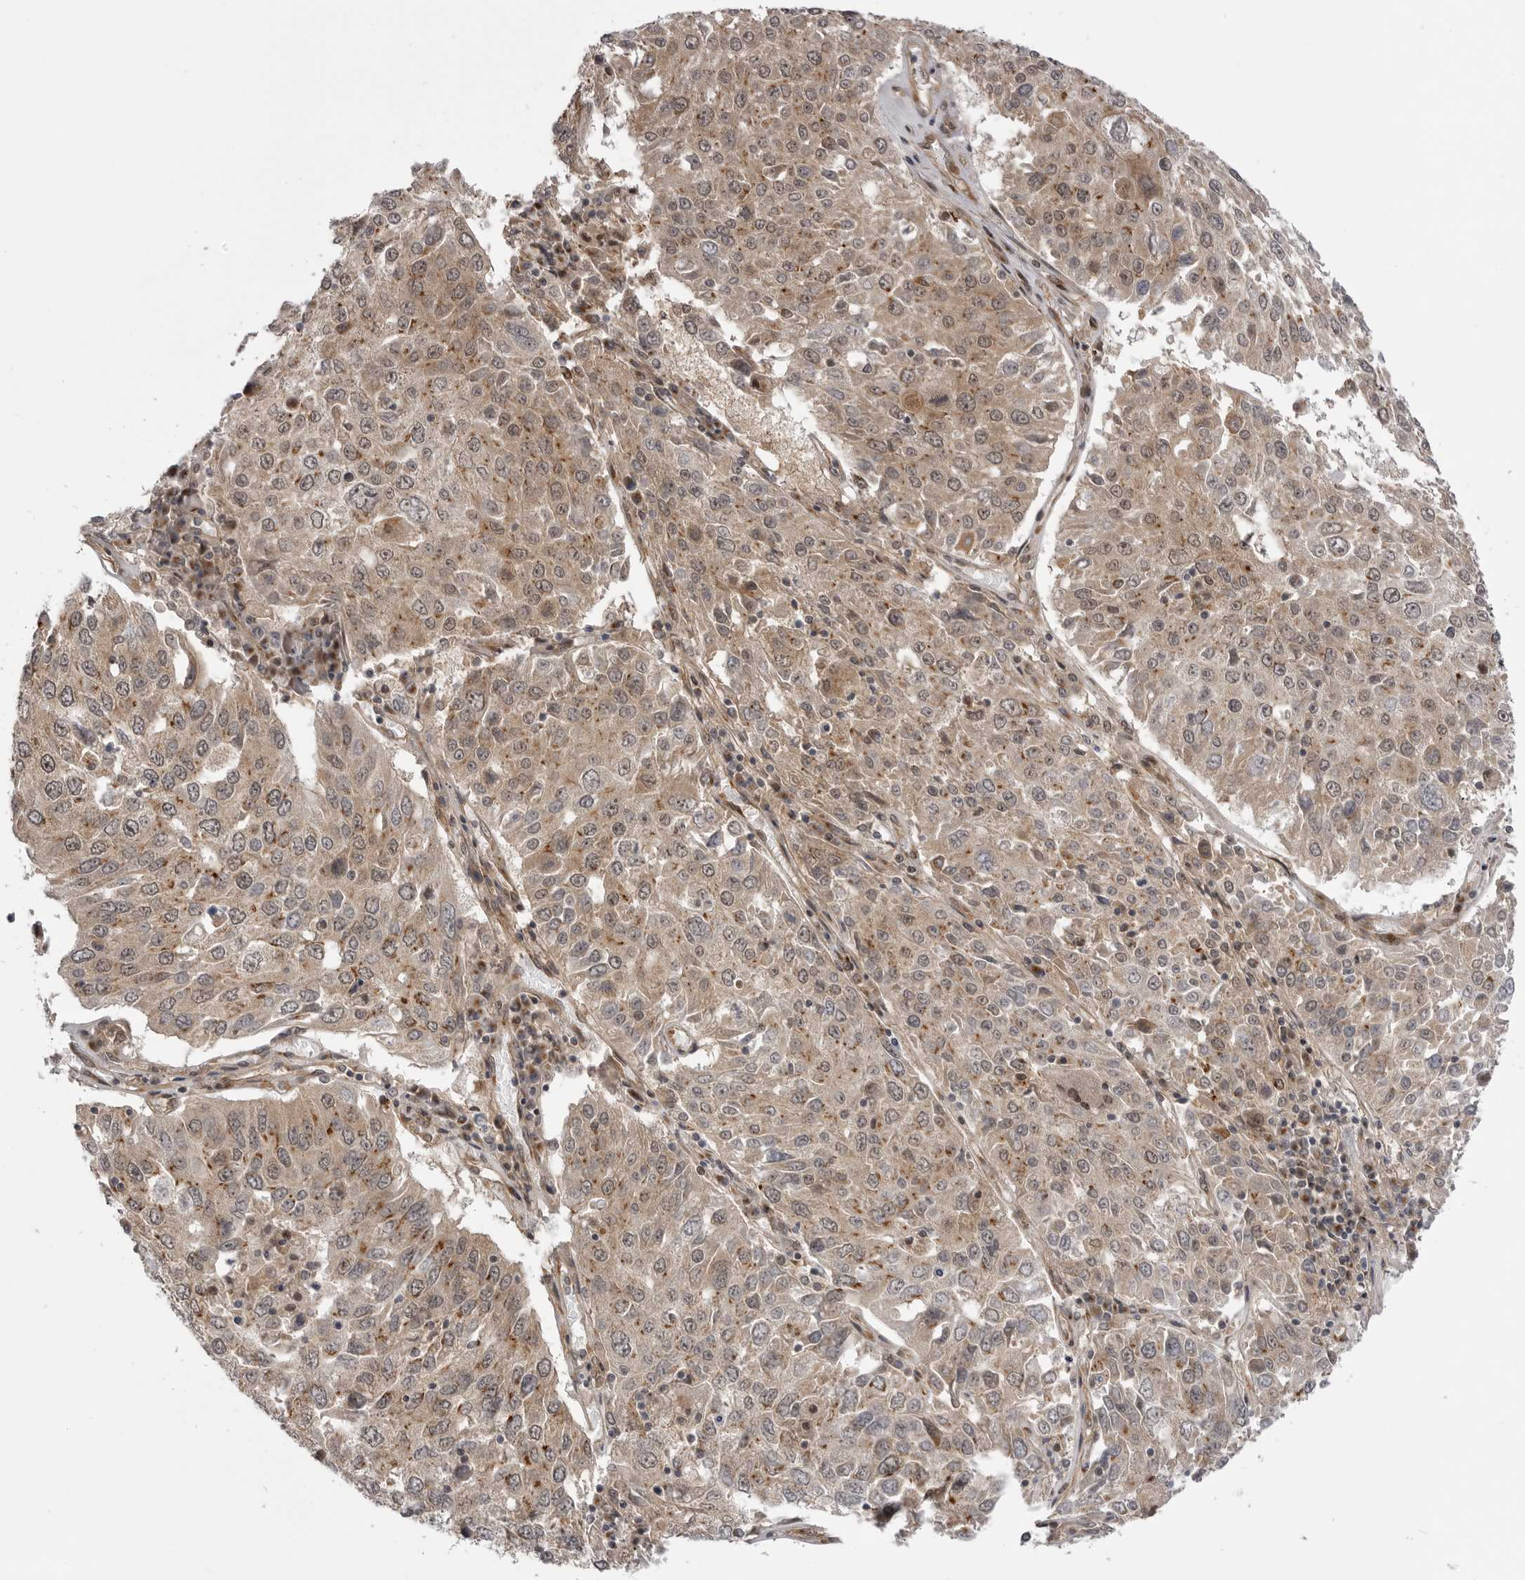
{"staining": {"intensity": "moderate", "quantity": ">75%", "location": "cytoplasmic/membranous"}, "tissue": "lung cancer", "cell_type": "Tumor cells", "image_type": "cancer", "snomed": [{"axis": "morphology", "description": "Squamous cell carcinoma, NOS"}, {"axis": "topography", "description": "Lung"}], "caption": "Protein analysis of lung cancer tissue exhibits moderate cytoplasmic/membranous positivity in approximately >75% of tumor cells.", "gene": "PDCL", "patient": {"sex": "male", "age": 65}}